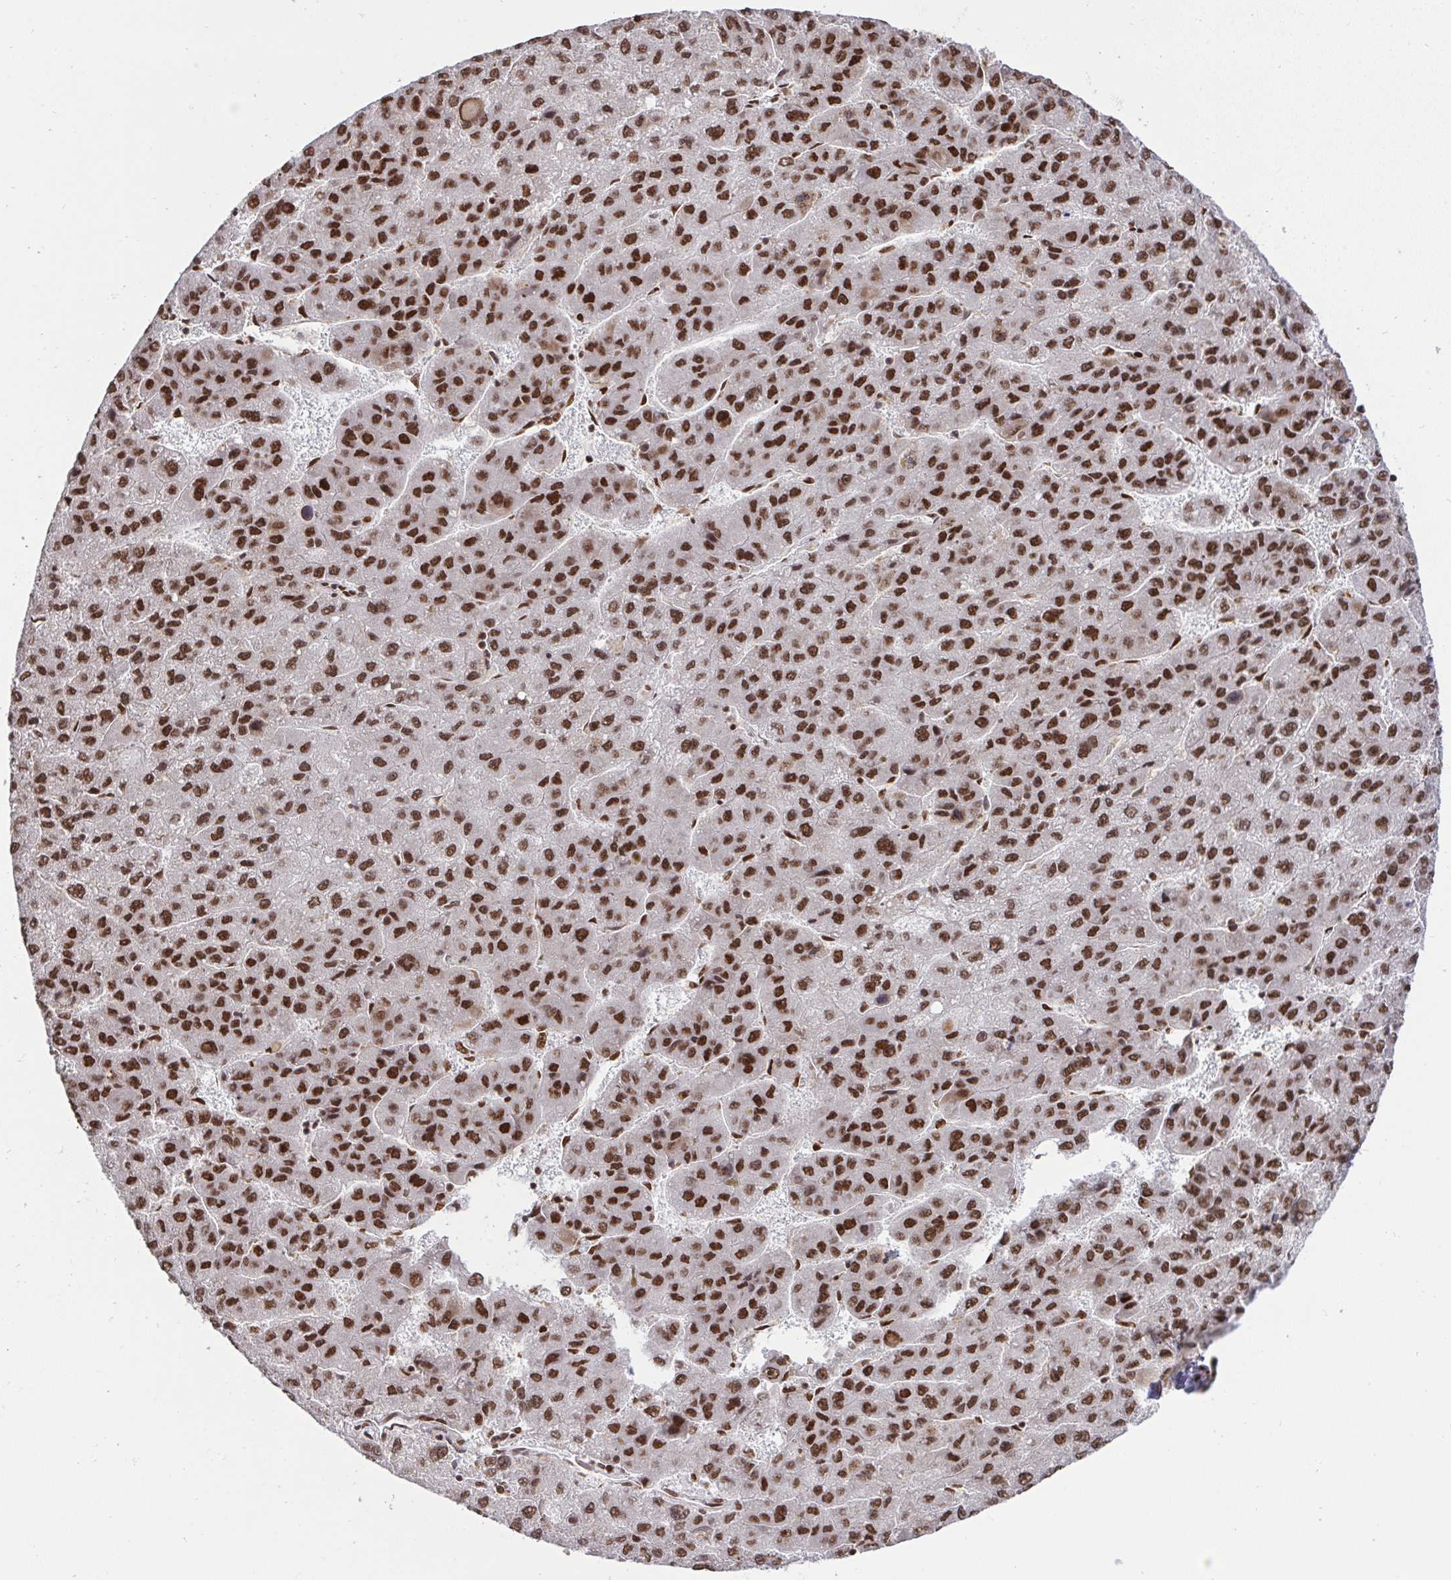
{"staining": {"intensity": "moderate", "quantity": ">75%", "location": "nuclear"}, "tissue": "liver cancer", "cell_type": "Tumor cells", "image_type": "cancer", "snomed": [{"axis": "morphology", "description": "Carcinoma, Hepatocellular, NOS"}, {"axis": "topography", "description": "Liver"}], "caption": "Human liver cancer stained with a brown dye demonstrates moderate nuclear positive staining in approximately >75% of tumor cells.", "gene": "HNRNPL", "patient": {"sex": "female", "age": 82}}